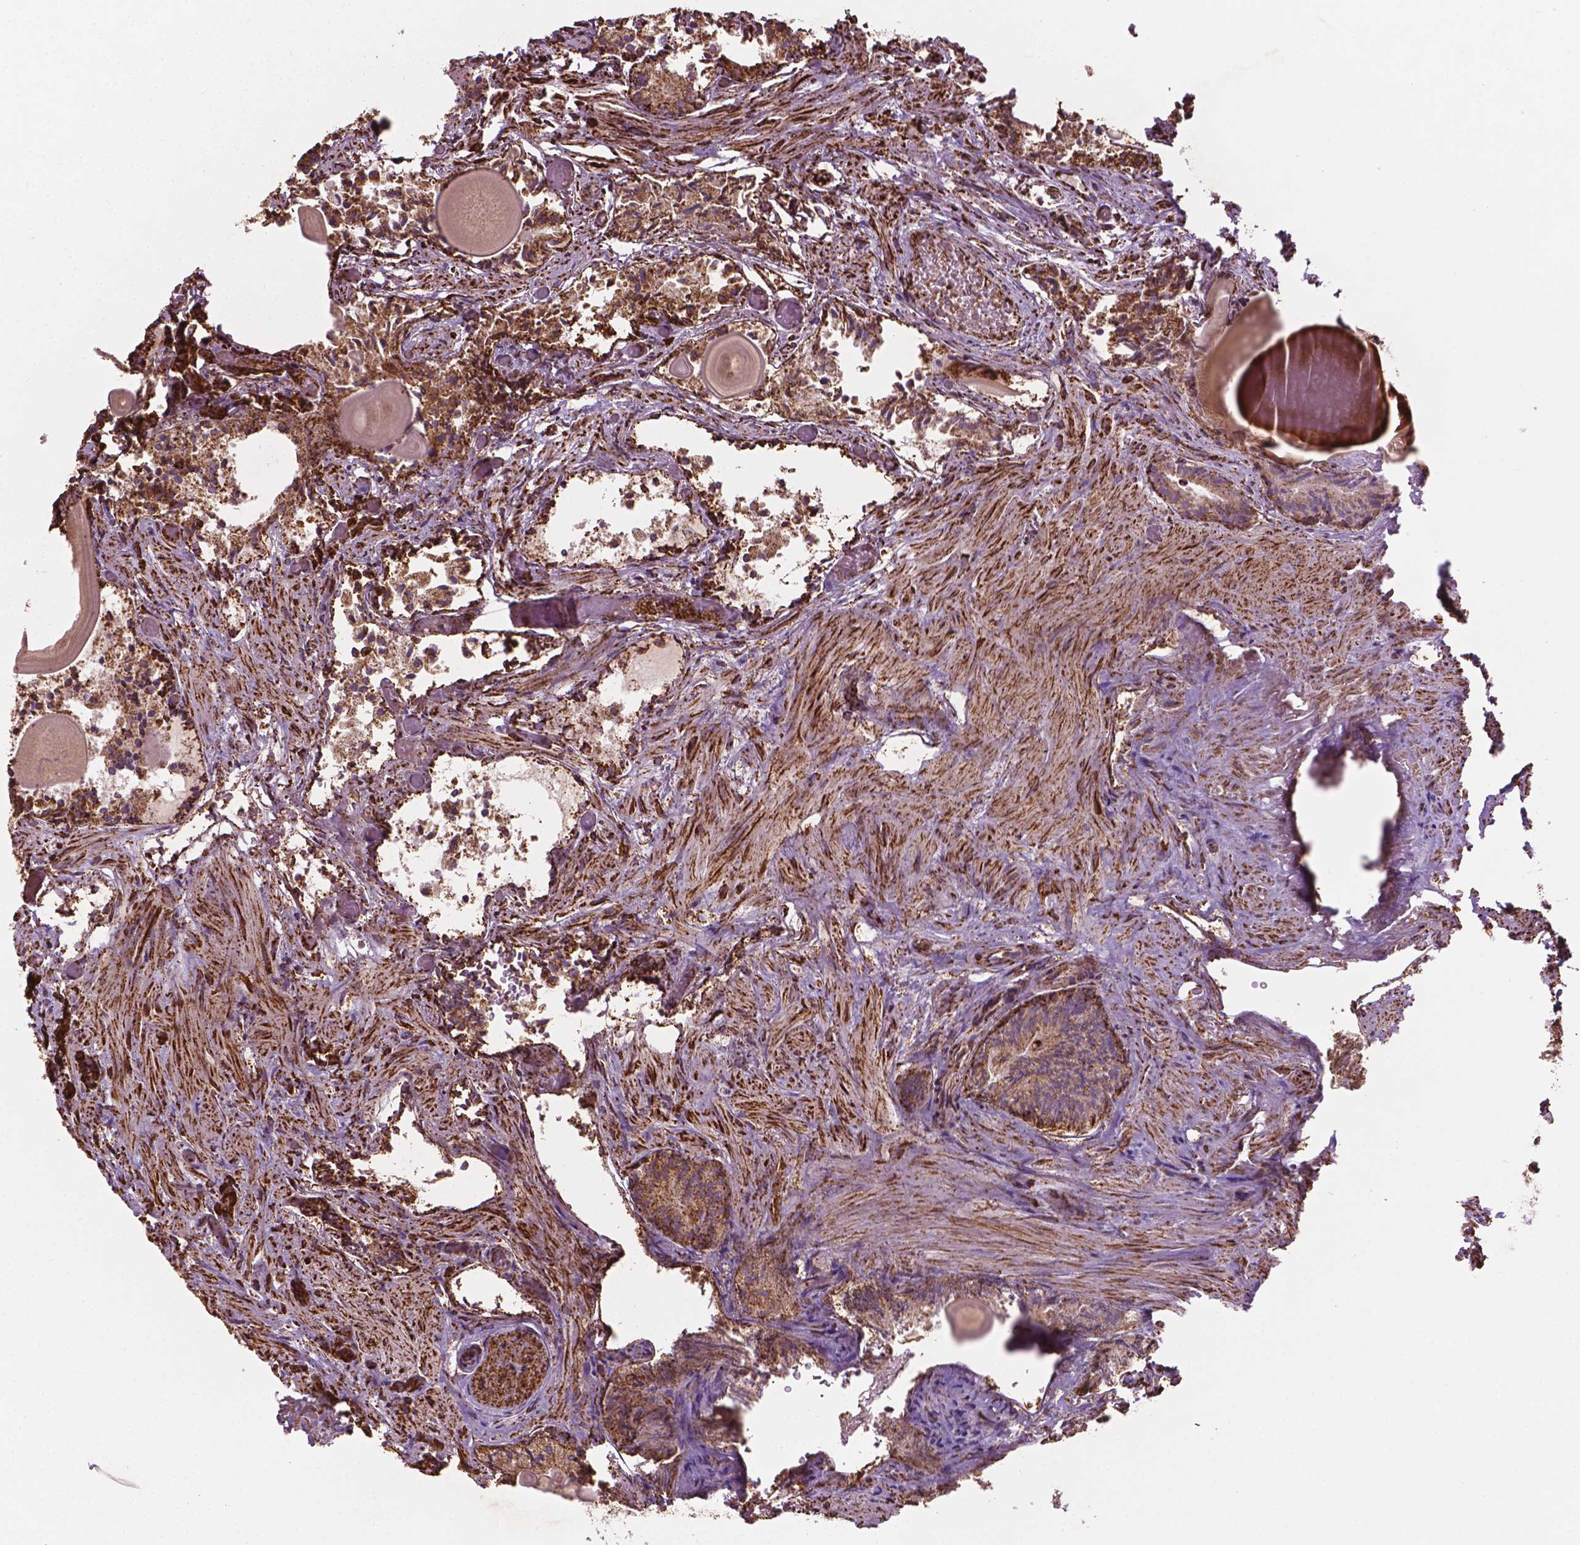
{"staining": {"intensity": "moderate", "quantity": ">75%", "location": "cytoplasmic/membranous"}, "tissue": "prostate cancer", "cell_type": "Tumor cells", "image_type": "cancer", "snomed": [{"axis": "morphology", "description": "Adenocarcinoma, High grade"}, {"axis": "topography", "description": "Prostate"}], "caption": "High-power microscopy captured an immunohistochemistry (IHC) micrograph of prostate cancer (high-grade adenocarcinoma), revealing moderate cytoplasmic/membranous expression in about >75% of tumor cells.", "gene": "HS3ST3A1", "patient": {"sex": "male", "age": 90}}